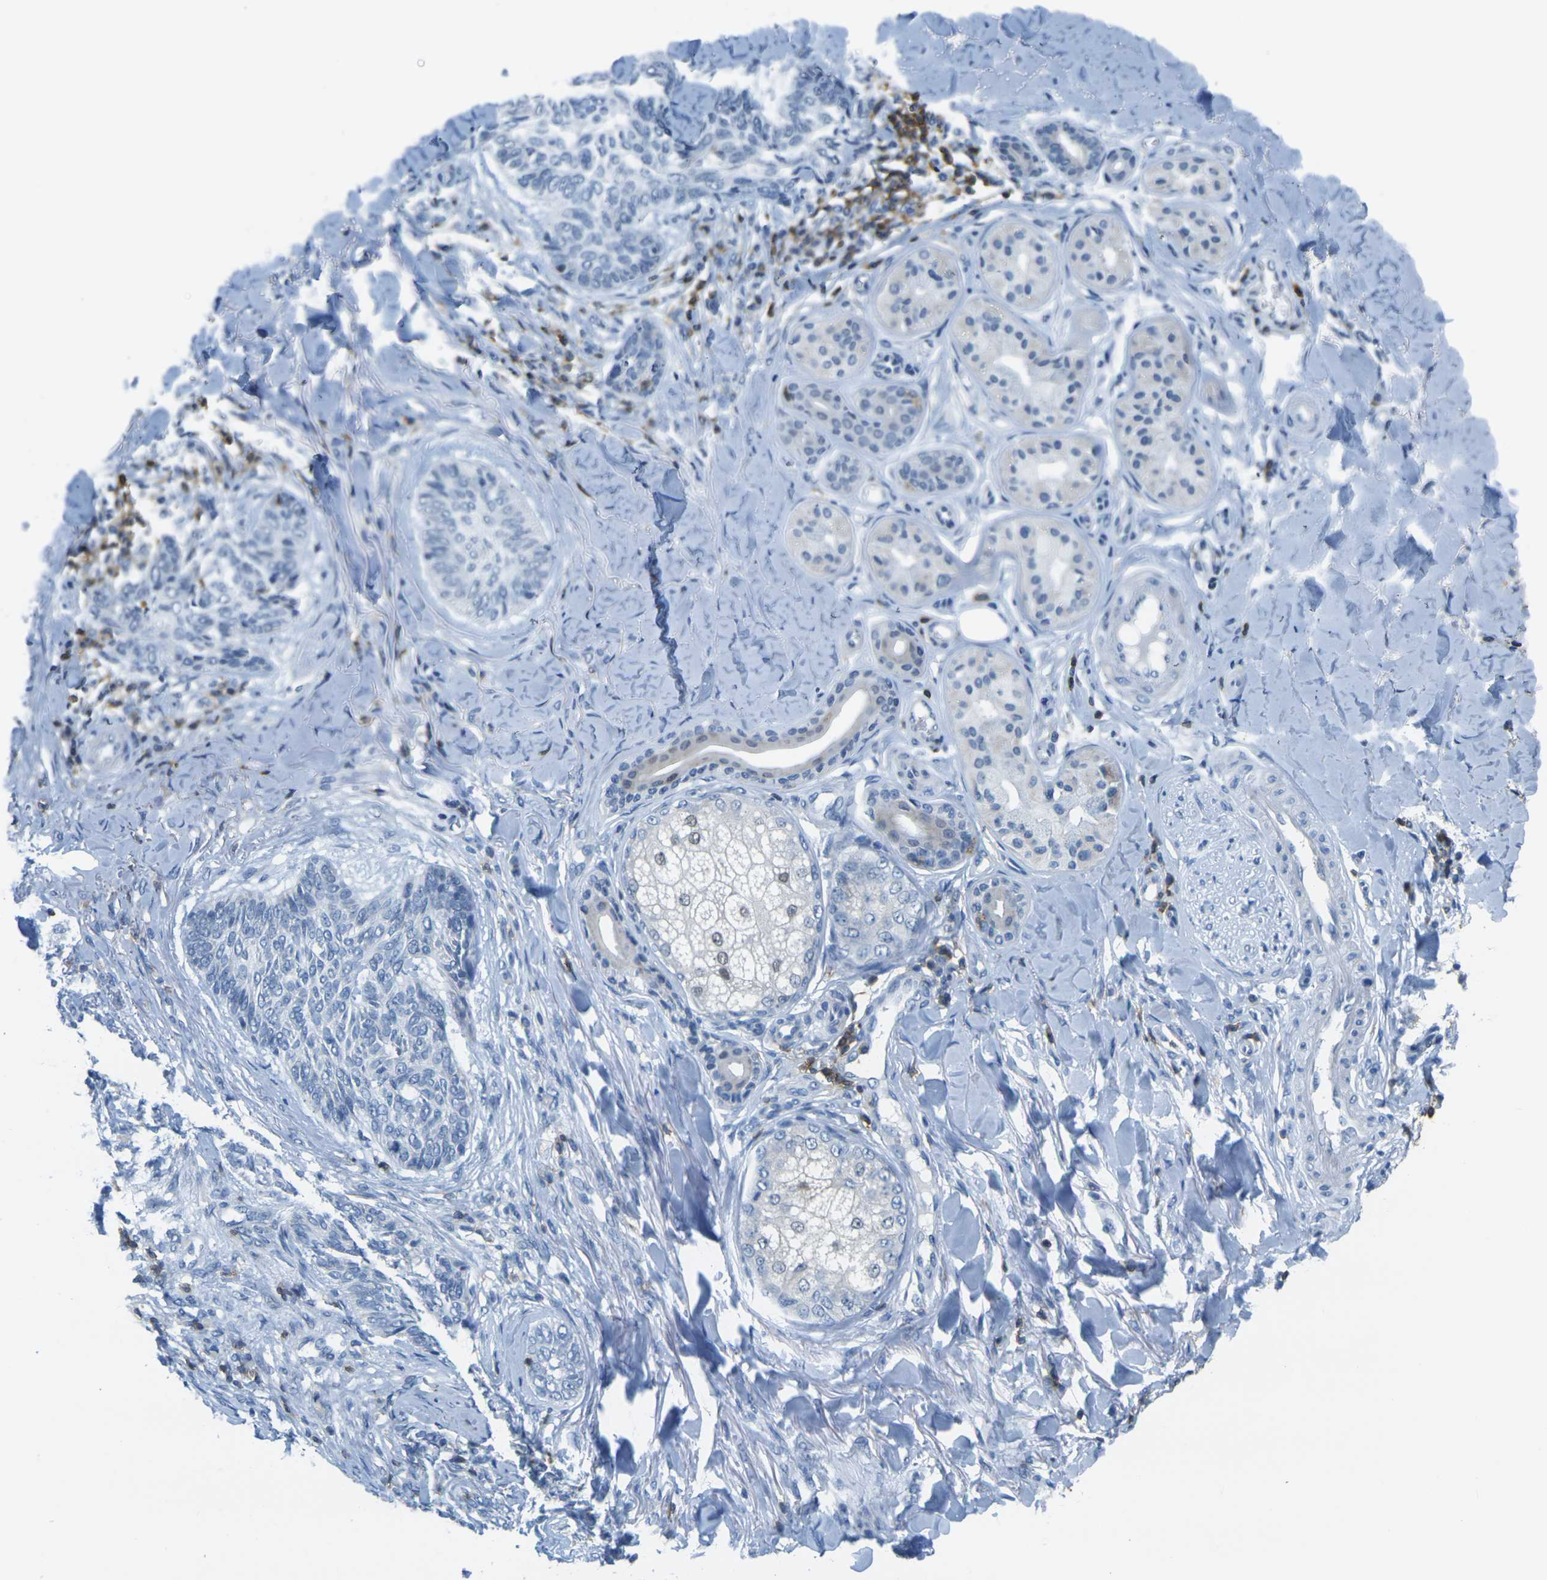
{"staining": {"intensity": "negative", "quantity": "none", "location": "none"}, "tissue": "skin cancer", "cell_type": "Tumor cells", "image_type": "cancer", "snomed": [{"axis": "morphology", "description": "Basal cell carcinoma"}, {"axis": "topography", "description": "Skin"}], "caption": "The image demonstrates no significant positivity in tumor cells of skin cancer.", "gene": "CD3D", "patient": {"sex": "male", "age": 43}}